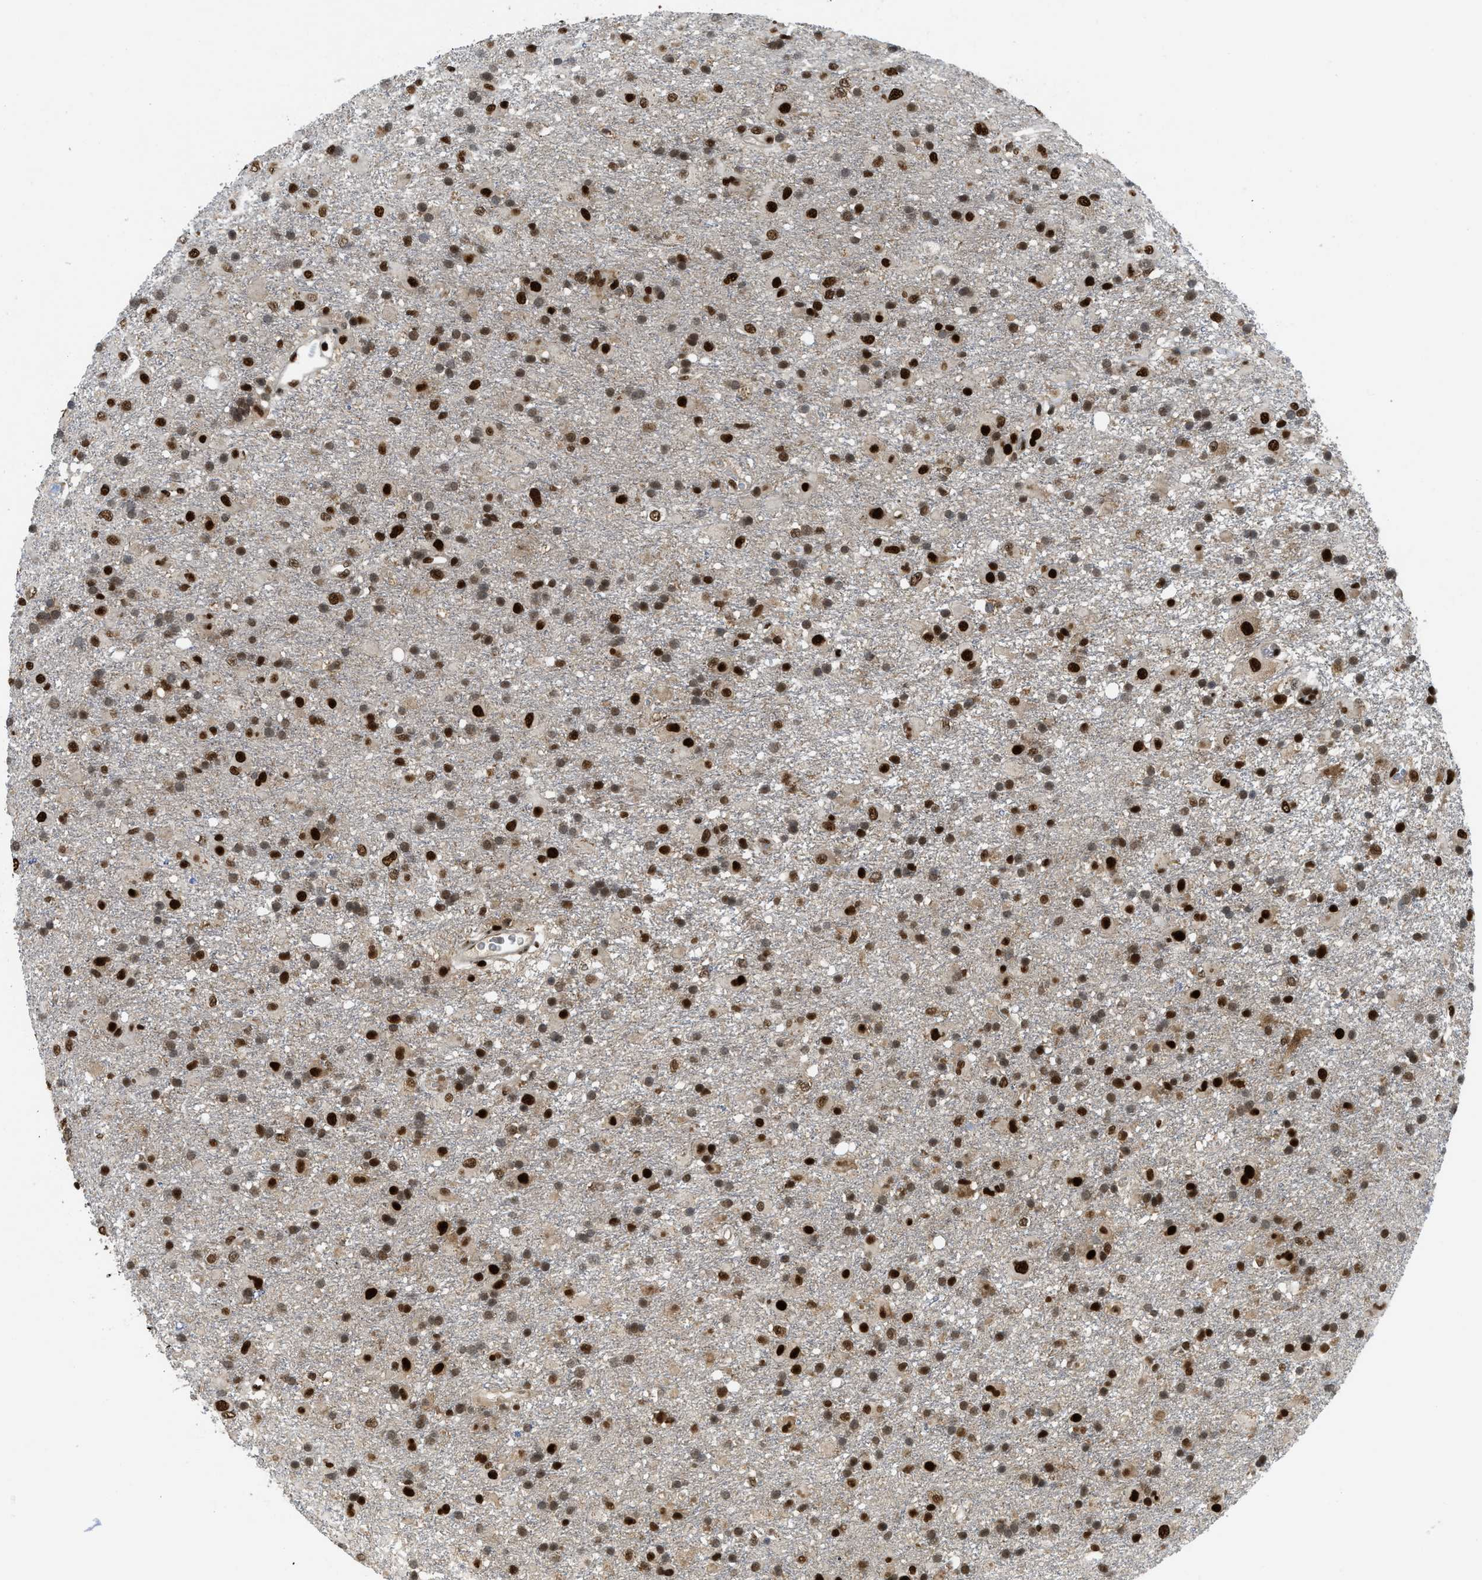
{"staining": {"intensity": "strong", "quantity": ">75%", "location": "nuclear"}, "tissue": "glioma", "cell_type": "Tumor cells", "image_type": "cancer", "snomed": [{"axis": "morphology", "description": "Glioma, malignant, Low grade"}, {"axis": "topography", "description": "Brain"}], "caption": "Tumor cells demonstrate high levels of strong nuclear staining in approximately >75% of cells in human glioma.", "gene": "RFX5", "patient": {"sex": "male", "age": 65}}